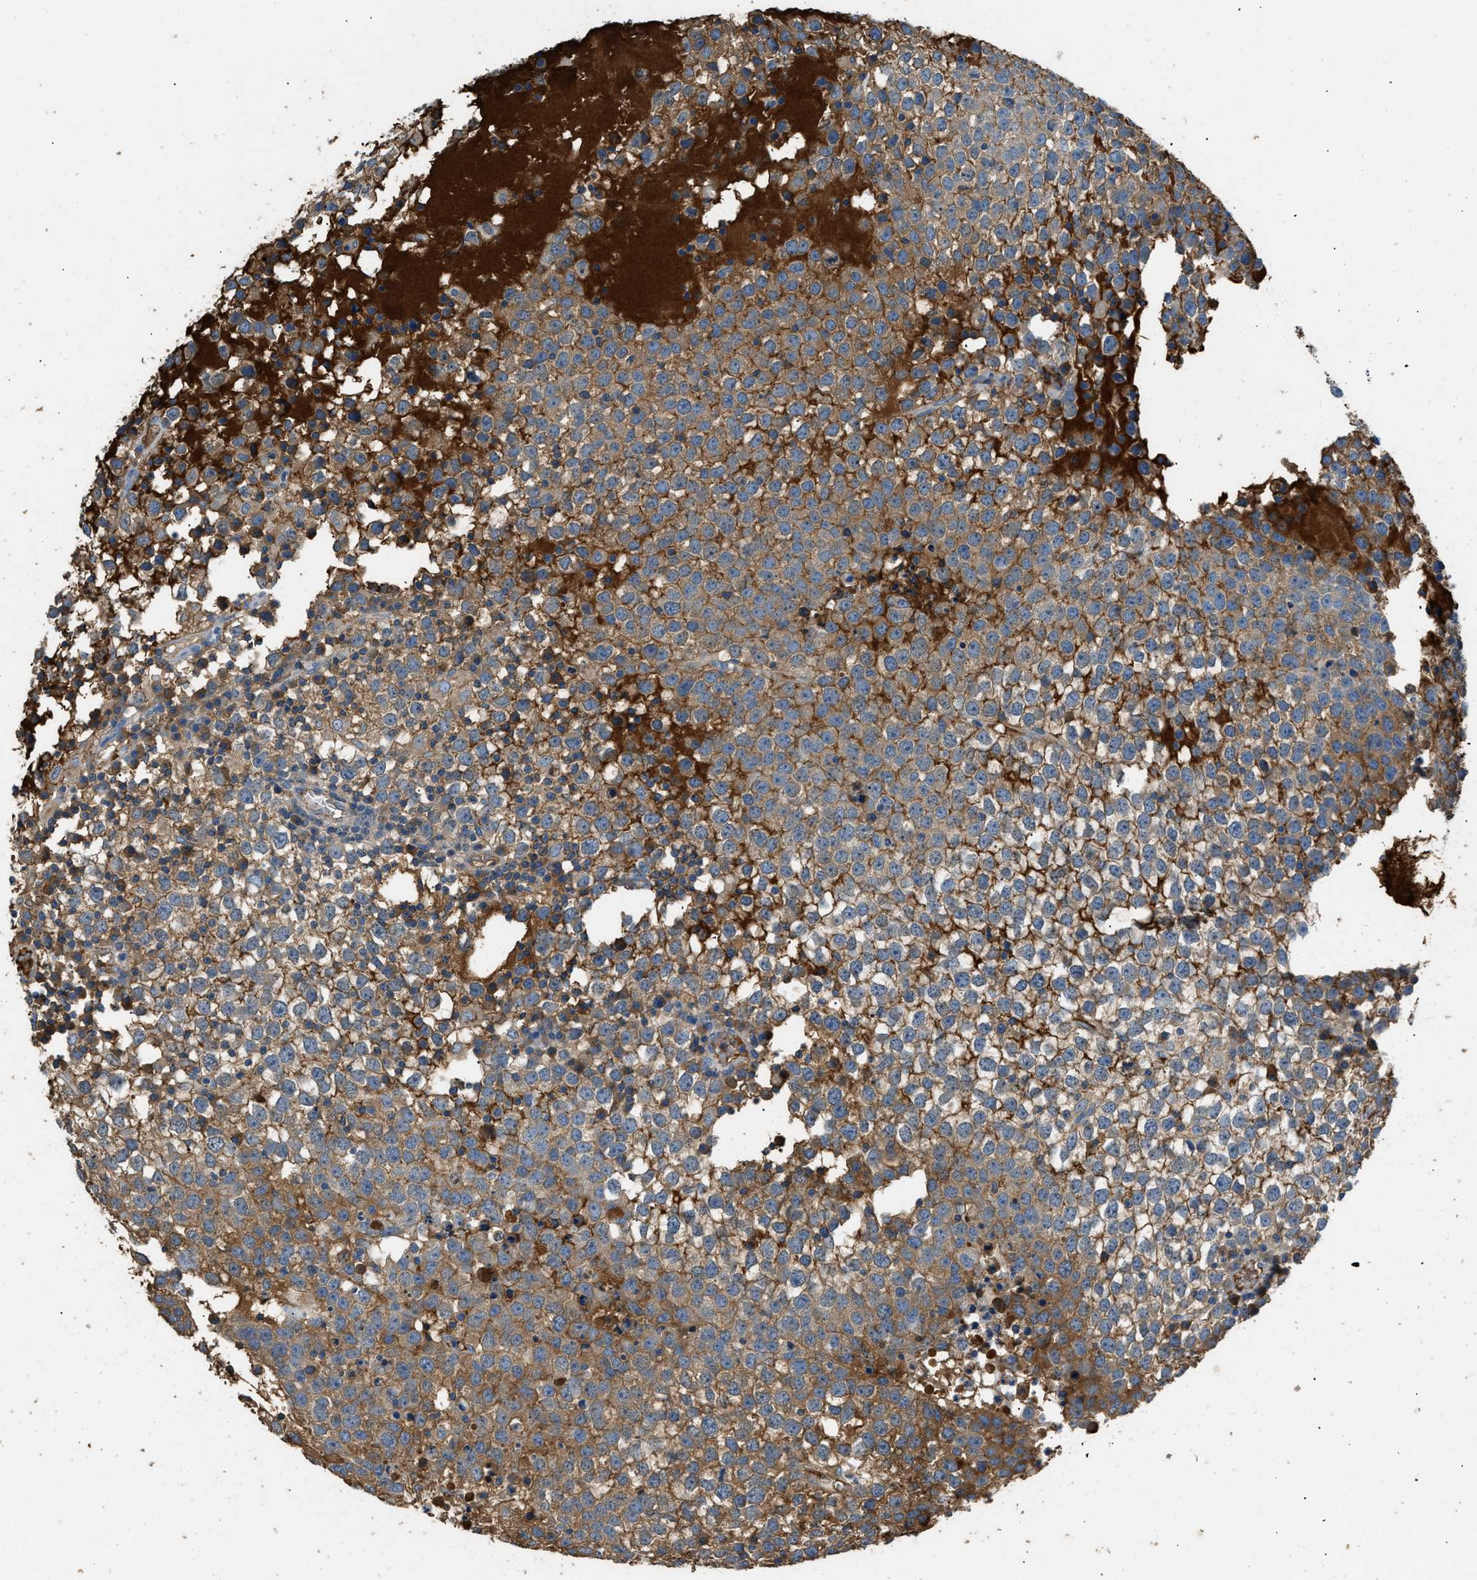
{"staining": {"intensity": "moderate", "quantity": ">75%", "location": "cytoplasmic/membranous"}, "tissue": "testis cancer", "cell_type": "Tumor cells", "image_type": "cancer", "snomed": [{"axis": "morphology", "description": "Seminoma, NOS"}, {"axis": "topography", "description": "Testis"}], "caption": "DAB immunohistochemical staining of testis seminoma shows moderate cytoplasmic/membranous protein expression in approximately >75% of tumor cells.", "gene": "STC1", "patient": {"sex": "male", "age": 65}}